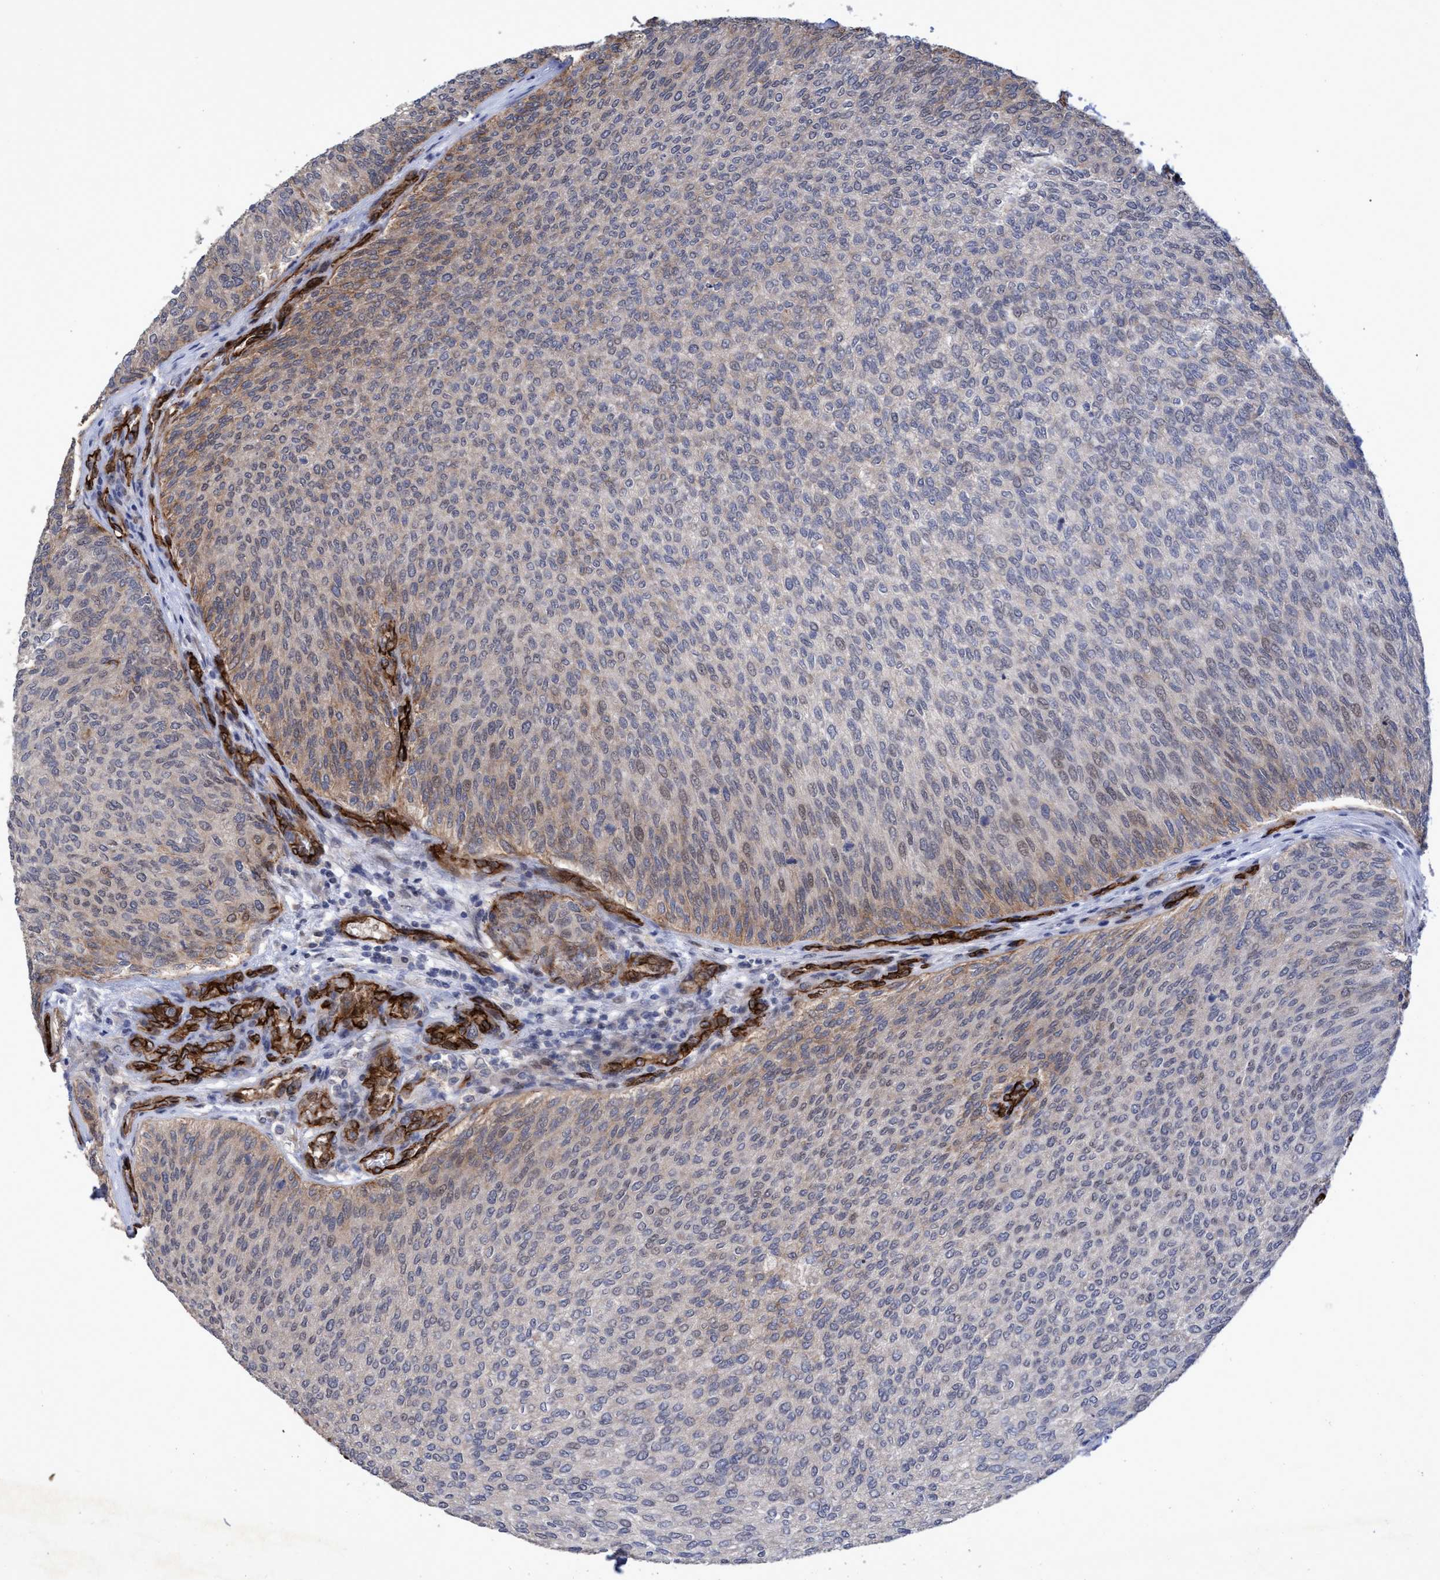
{"staining": {"intensity": "weak", "quantity": "<25%", "location": "nuclear"}, "tissue": "urothelial cancer", "cell_type": "Tumor cells", "image_type": "cancer", "snomed": [{"axis": "morphology", "description": "Urothelial carcinoma, Low grade"}, {"axis": "topography", "description": "Urinary bladder"}], "caption": "A histopathology image of low-grade urothelial carcinoma stained for a protein shows no brown staining in tumor cells.", "gene": "ZNF750", "patient": {"sex": "female", "age": 79}}